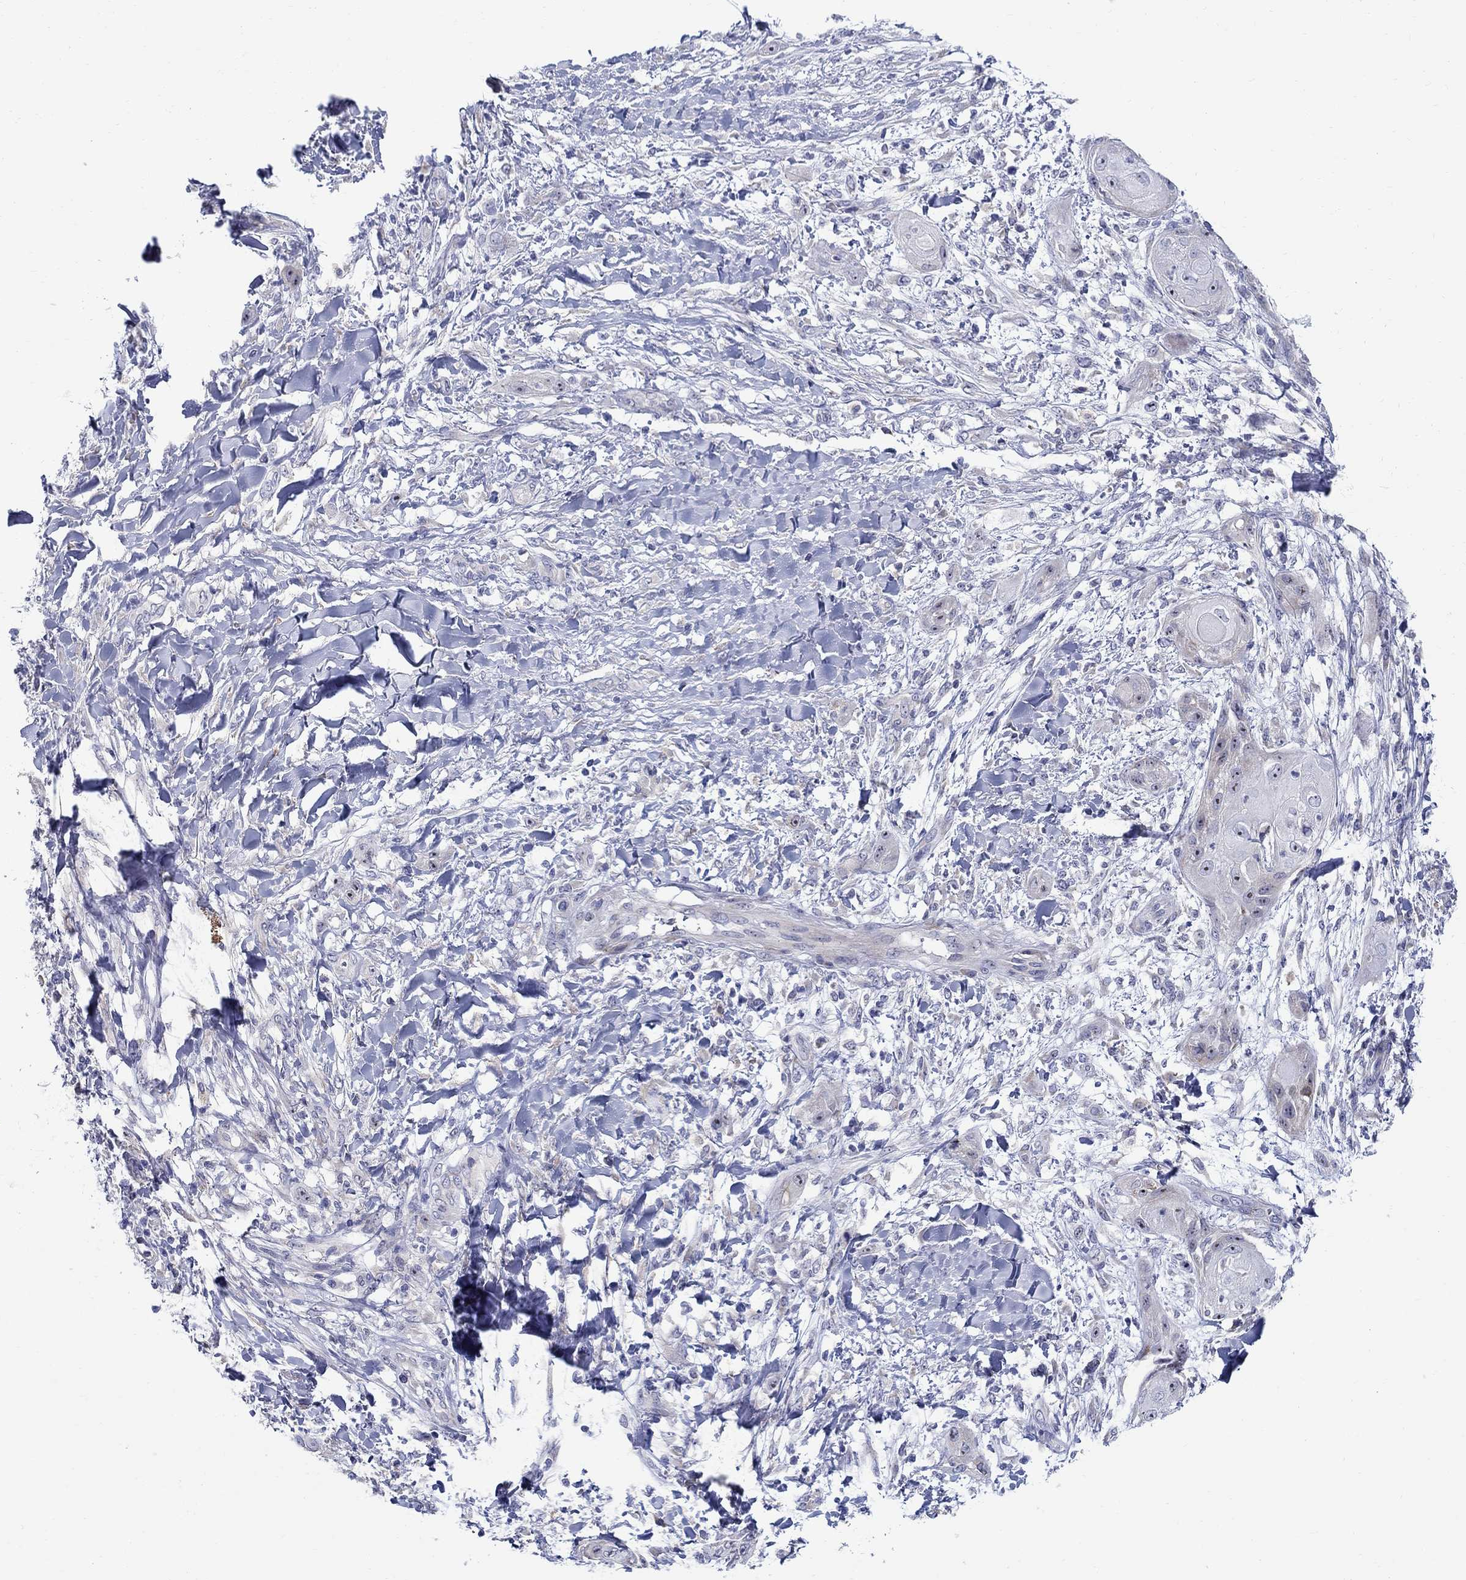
{"staining": {"intensity": "negative", "quantity": "none", "location": "none"}, "tissue": "skin cancer", "cell_type": "Tumor cells", "image_type": "cancer", "snomed": [{"axis": "morphology", "description": "Squamous cell carcinoma, NOS"}, {"axis": "topography", "description": "Skin"}], "caption": "Immunohistochemical staining of human skin cancer (squamous cell carcinoma) reveals no significant expression in tumor cells.", "gene": "QRFPR", "patient": {"sex": "male", "age": 62}}